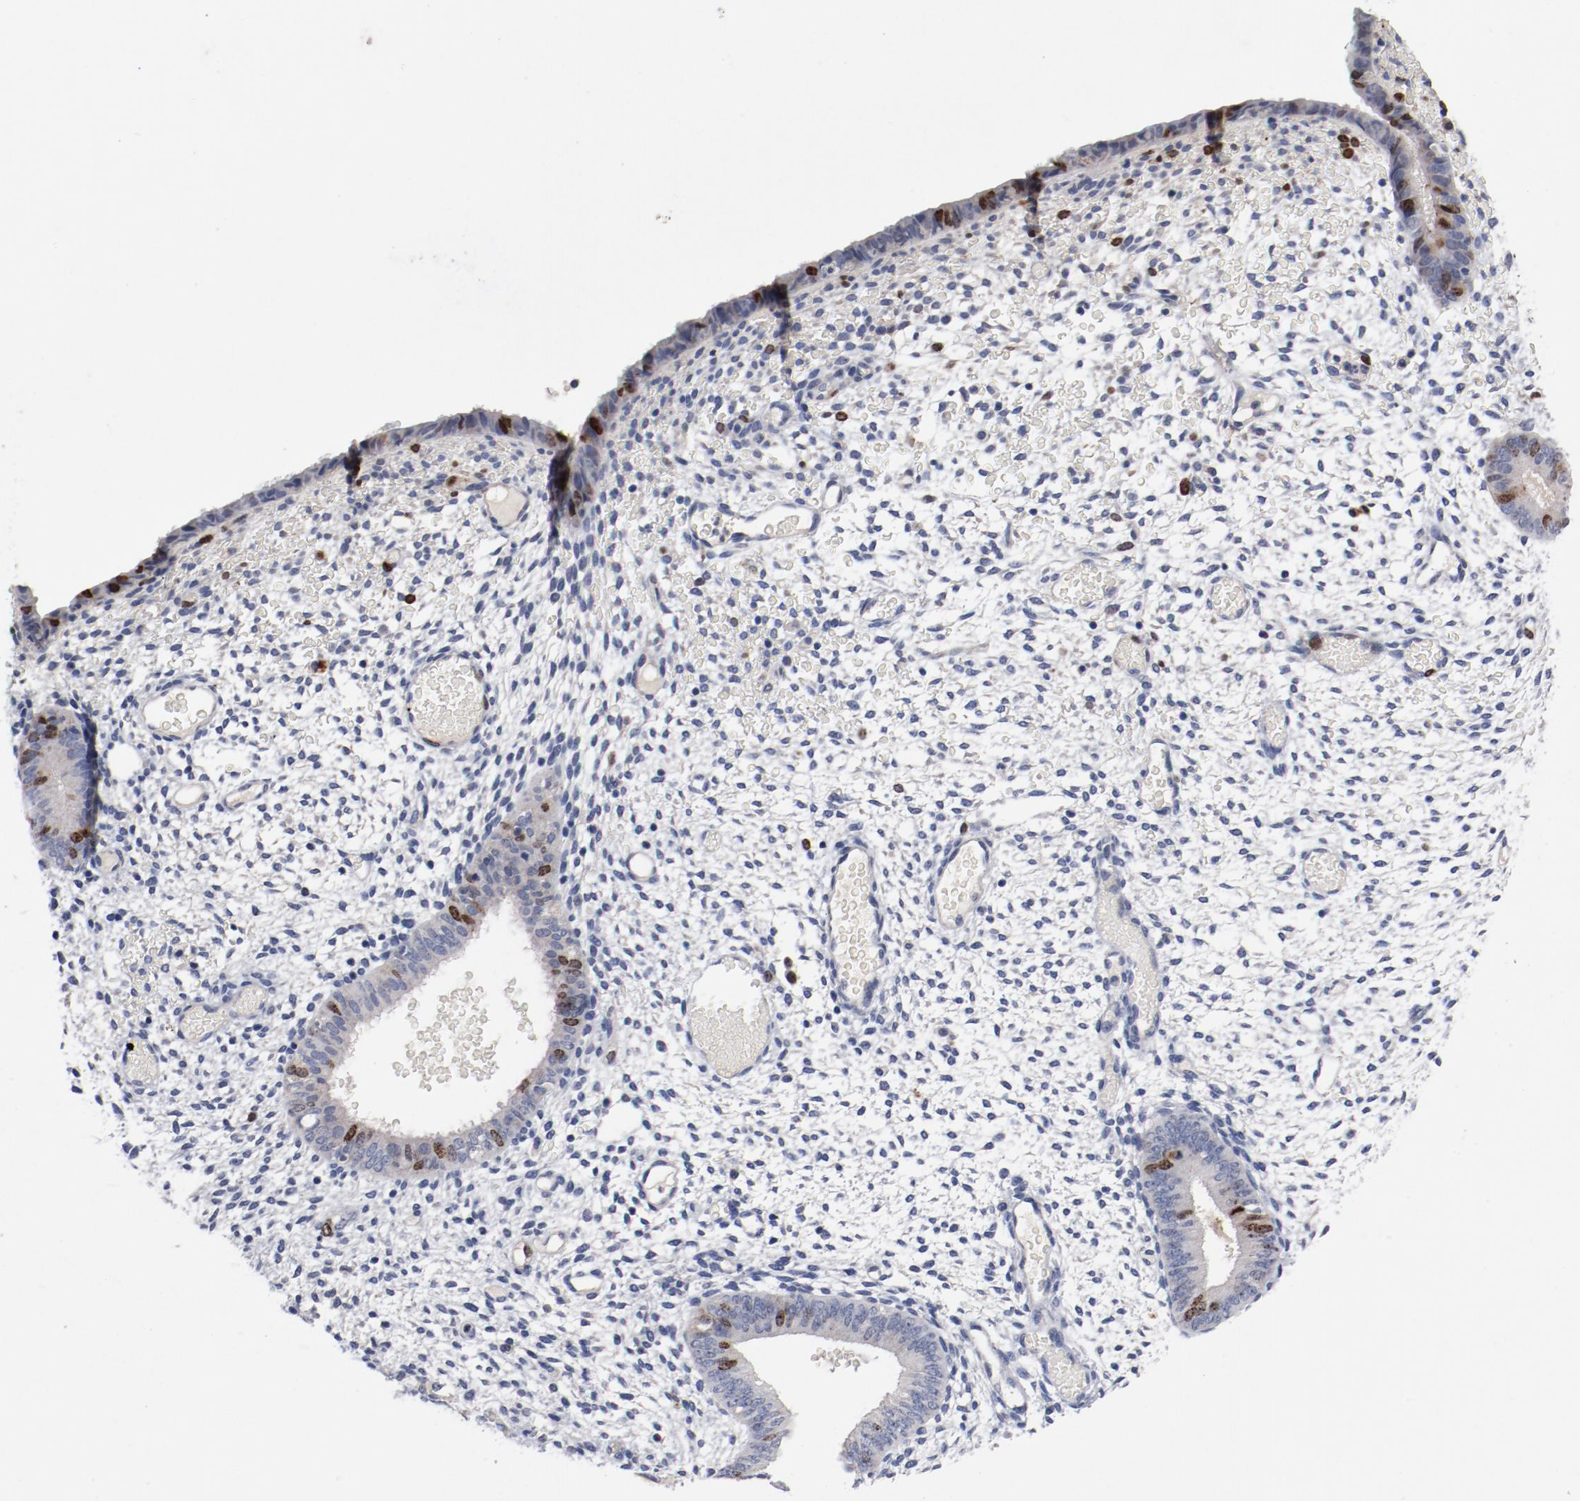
{"staining": {"intensity": "negative", "quantity": "none", "location": "none"}, "tissue": "endometrium", "cell_type": "Cells in endometrial stroma", "image_type": "normal", "snomed": [{"axis": "morphology", "description": "Normal tissue, NOS"}, {"axis": "topography", "description": "Endometrium"}], "caption": "IHC histopathology image of benign endometrium stained for a protein (brown), which exhibits no staining in cells in endometrial stroma. (DAB immunohistochemistry (IHC) with hematoxylin counter stain).", "gene": "BIRC5", "patient": {"sex": "female", "age": 42}}